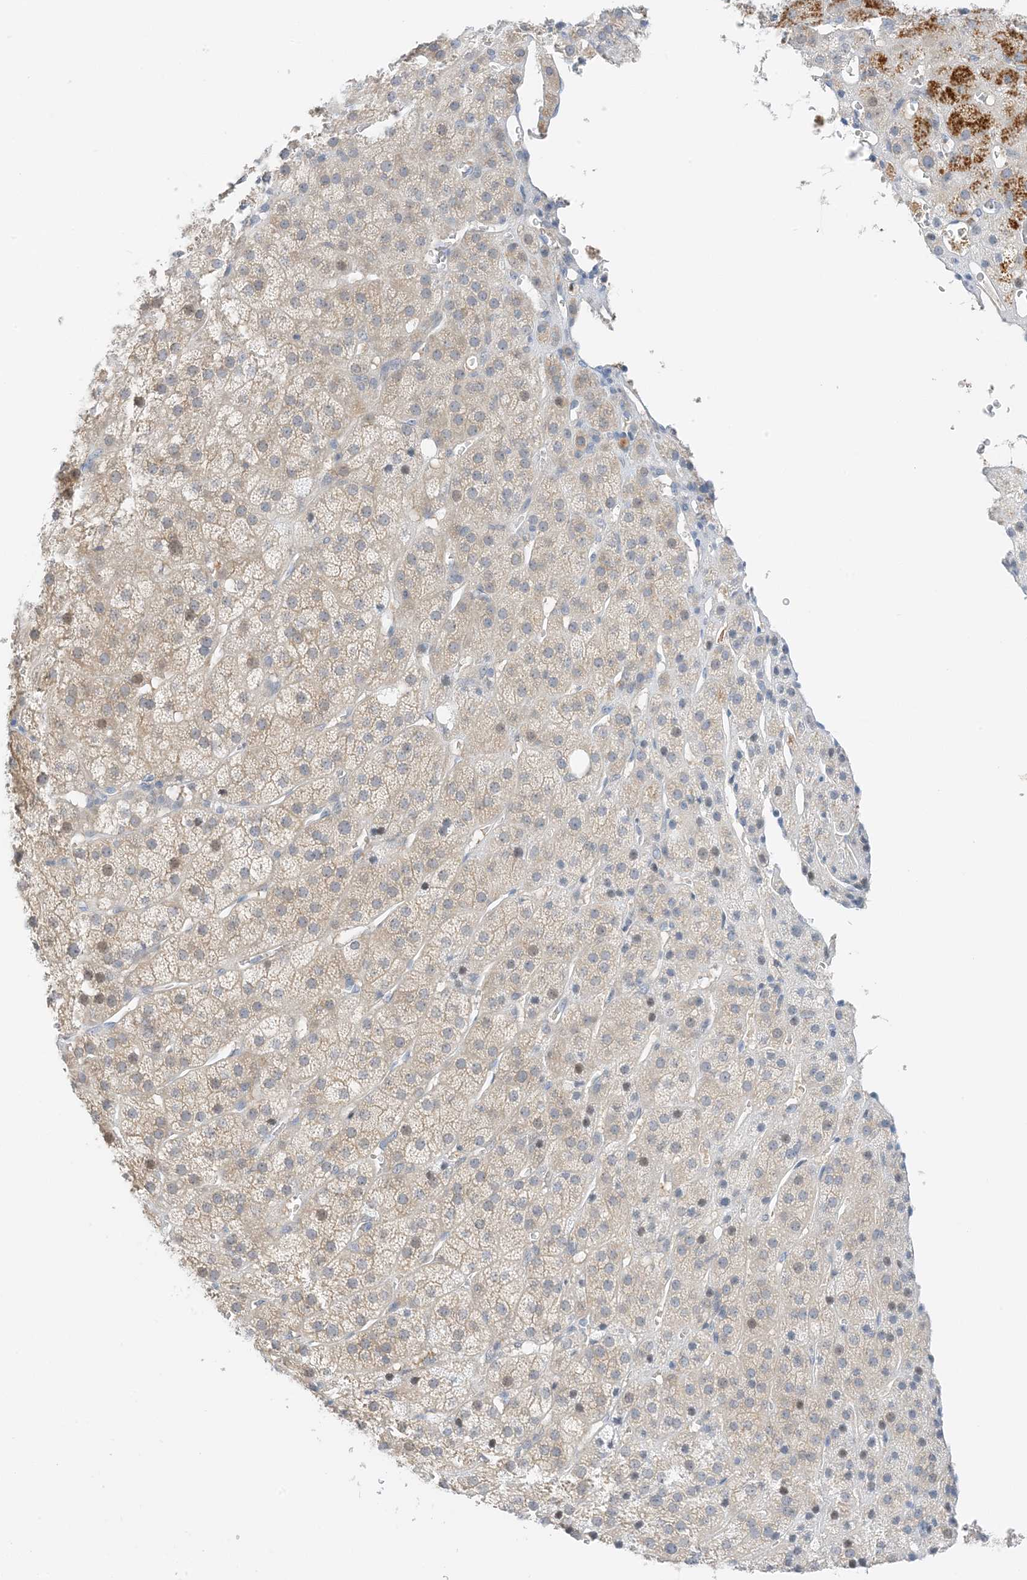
{"staining": {"intensity": "strong", "quantity": "<25%", "location": "cytoplasmic/membranous"}, "tissue": "adrenal gland", "cell_type": "Glandular cells", "image_type": "normal", "snomed": [{"axis": "morphology", "description": "Normal tissue, NOS"}, {"axis": "topography", "description": "Adrenal gland"}], "caption": "DAB immunohistochemical staining of normal adrenal gland demonstrates strong cytoplasmic/membranous protein staining in approximately <25% of glandular cells.", "gene": "KIFBP", "patient": {"sex": "female", "age": 57}}